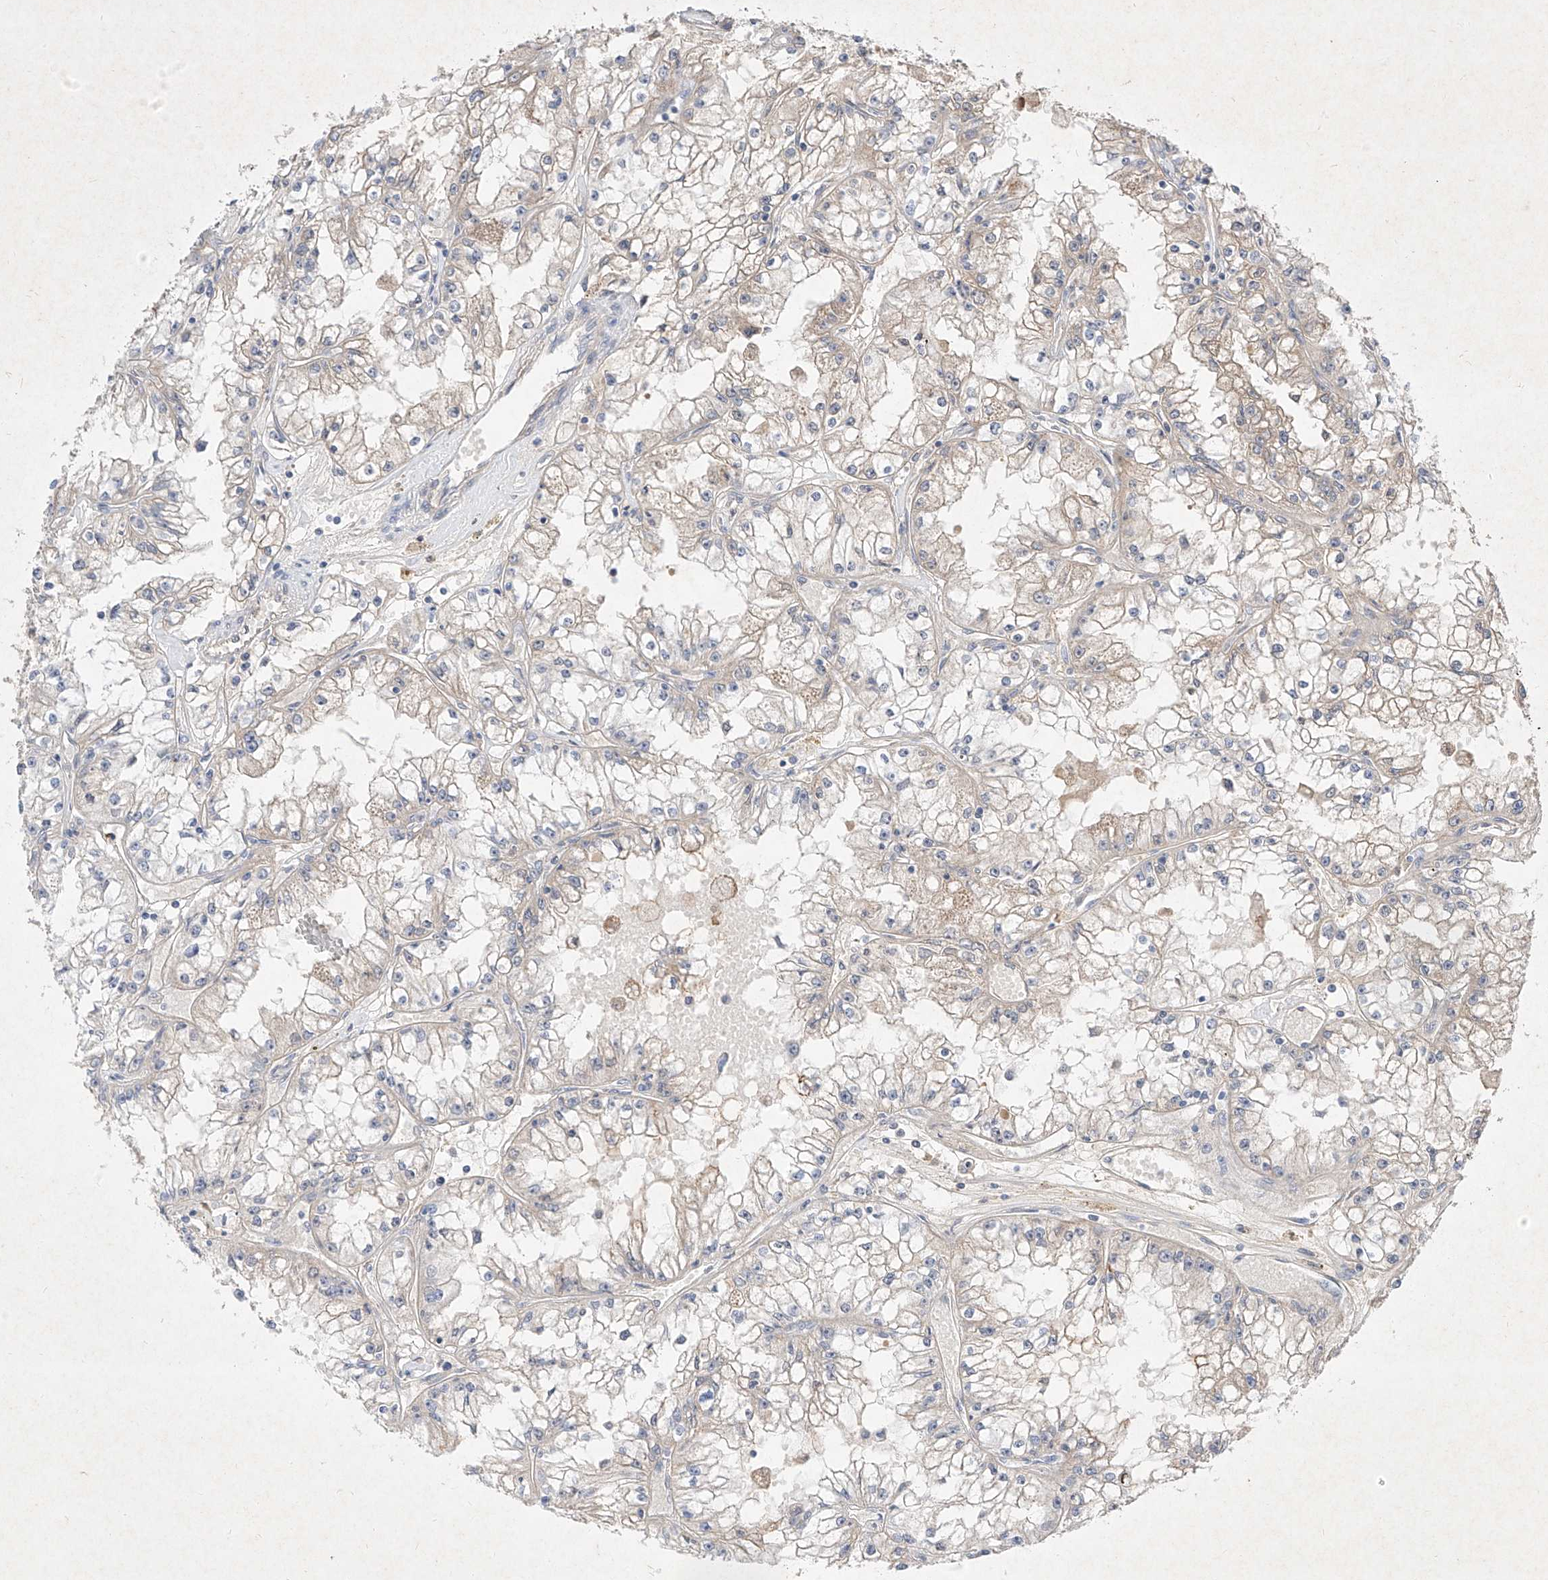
{"staining": {"intensity": "negative", "quantity": "none", "location": "none"}, "tissue": "renal cancer", "cell_type": "Tumor cells", "image_type": "cancer", "snomed": [{"axis": "morphology", "description": "Adenocarcinoma, NOS"}, {"axis": "topography", "description": "Kidney"}], "caption": "Renal adenocarcinoma was stained to show a protein in brown. There is no significant expression in tumor cells.", "gene": "C4A", "patient": {"sex": "male", "age": 56}}